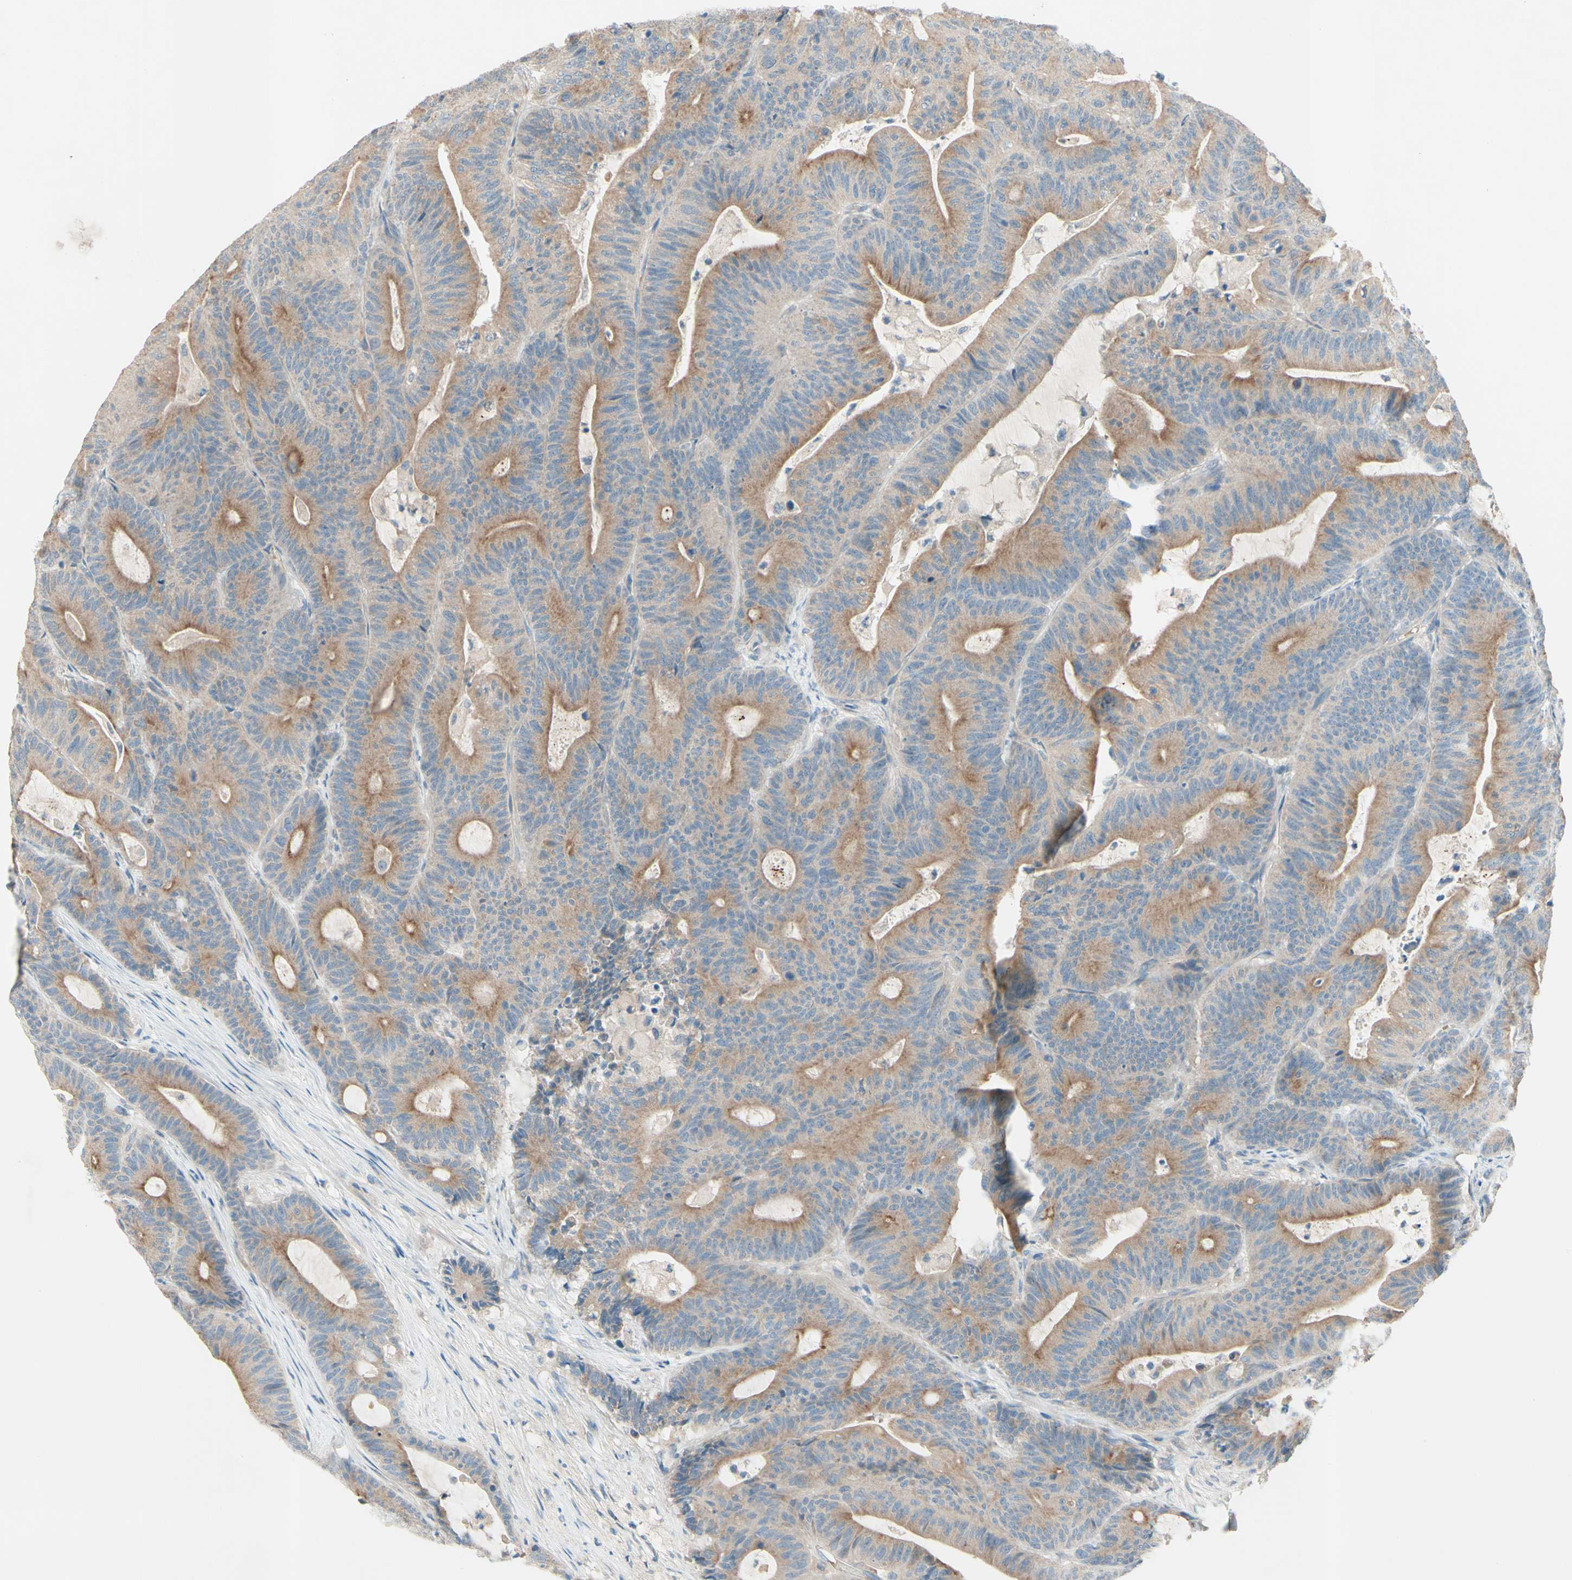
{"staining": {"intensity": "moderate", "quantity": "25%-75%", "location": "cytoplasmic/membranous"}, "tissue": "colorectal cancer", "cell_type": "Tumor cells", "image_type": "cancer", "snomed": [{"axis": "morphology", "description": "Adenocarcinoma, NOS"}, {"axis": "topography", "description": "Colon"}], "caption": "Moderate cytoplasmic/membranous protein expression is appreciated in about 25%-75% of tumor cells in colorectal adenocarcinoma. The staining was performed using DAB, with brown indicating positive protein expression. Nuclei are stained blue with hematoxylin.", "gene": "IL2", "patient": {"sex": "female", "age": 84}}